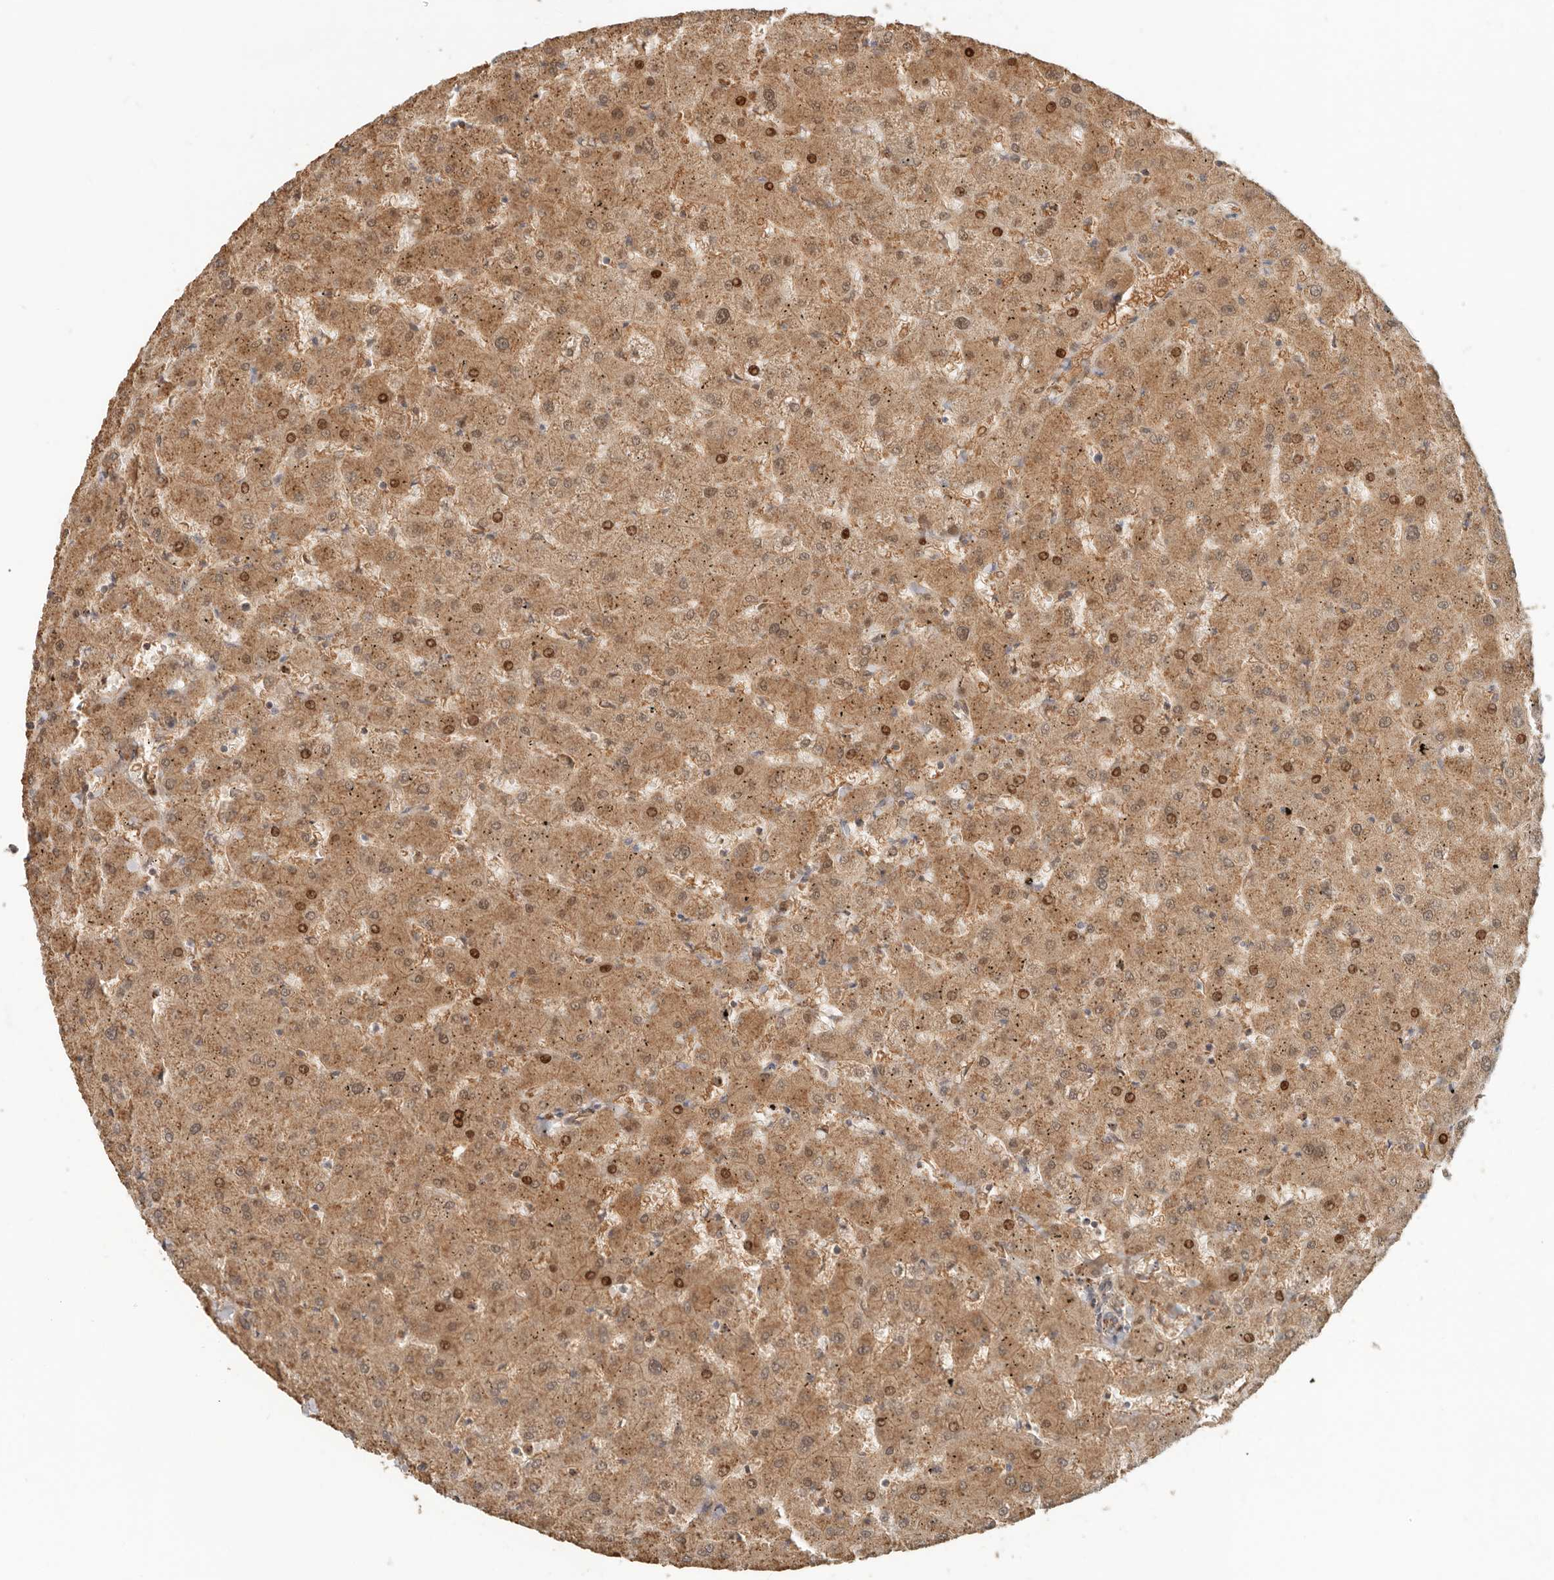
{"staining": {"intensity": "weak", "quantity": ">75%", "location": "cytoplasmic/membranous"}, "tissue": "liver", "cell_type": "Cholangiocytes", "image_type": "normal", "snomed": [{"axis": "morphology", "description": "Normal tissue, NOS"}, {"axis": "topography", "description": "Liver"}], "caption": "Protein analysis of normal liver shows weak cytoplasmic/membranous staining in approximately >75% of cholangiocytes. The protein is shown in brown color, while the nuclei are stained blue.", "gene": "HEXD", "patient": {"sex": "female", "age": 63}}